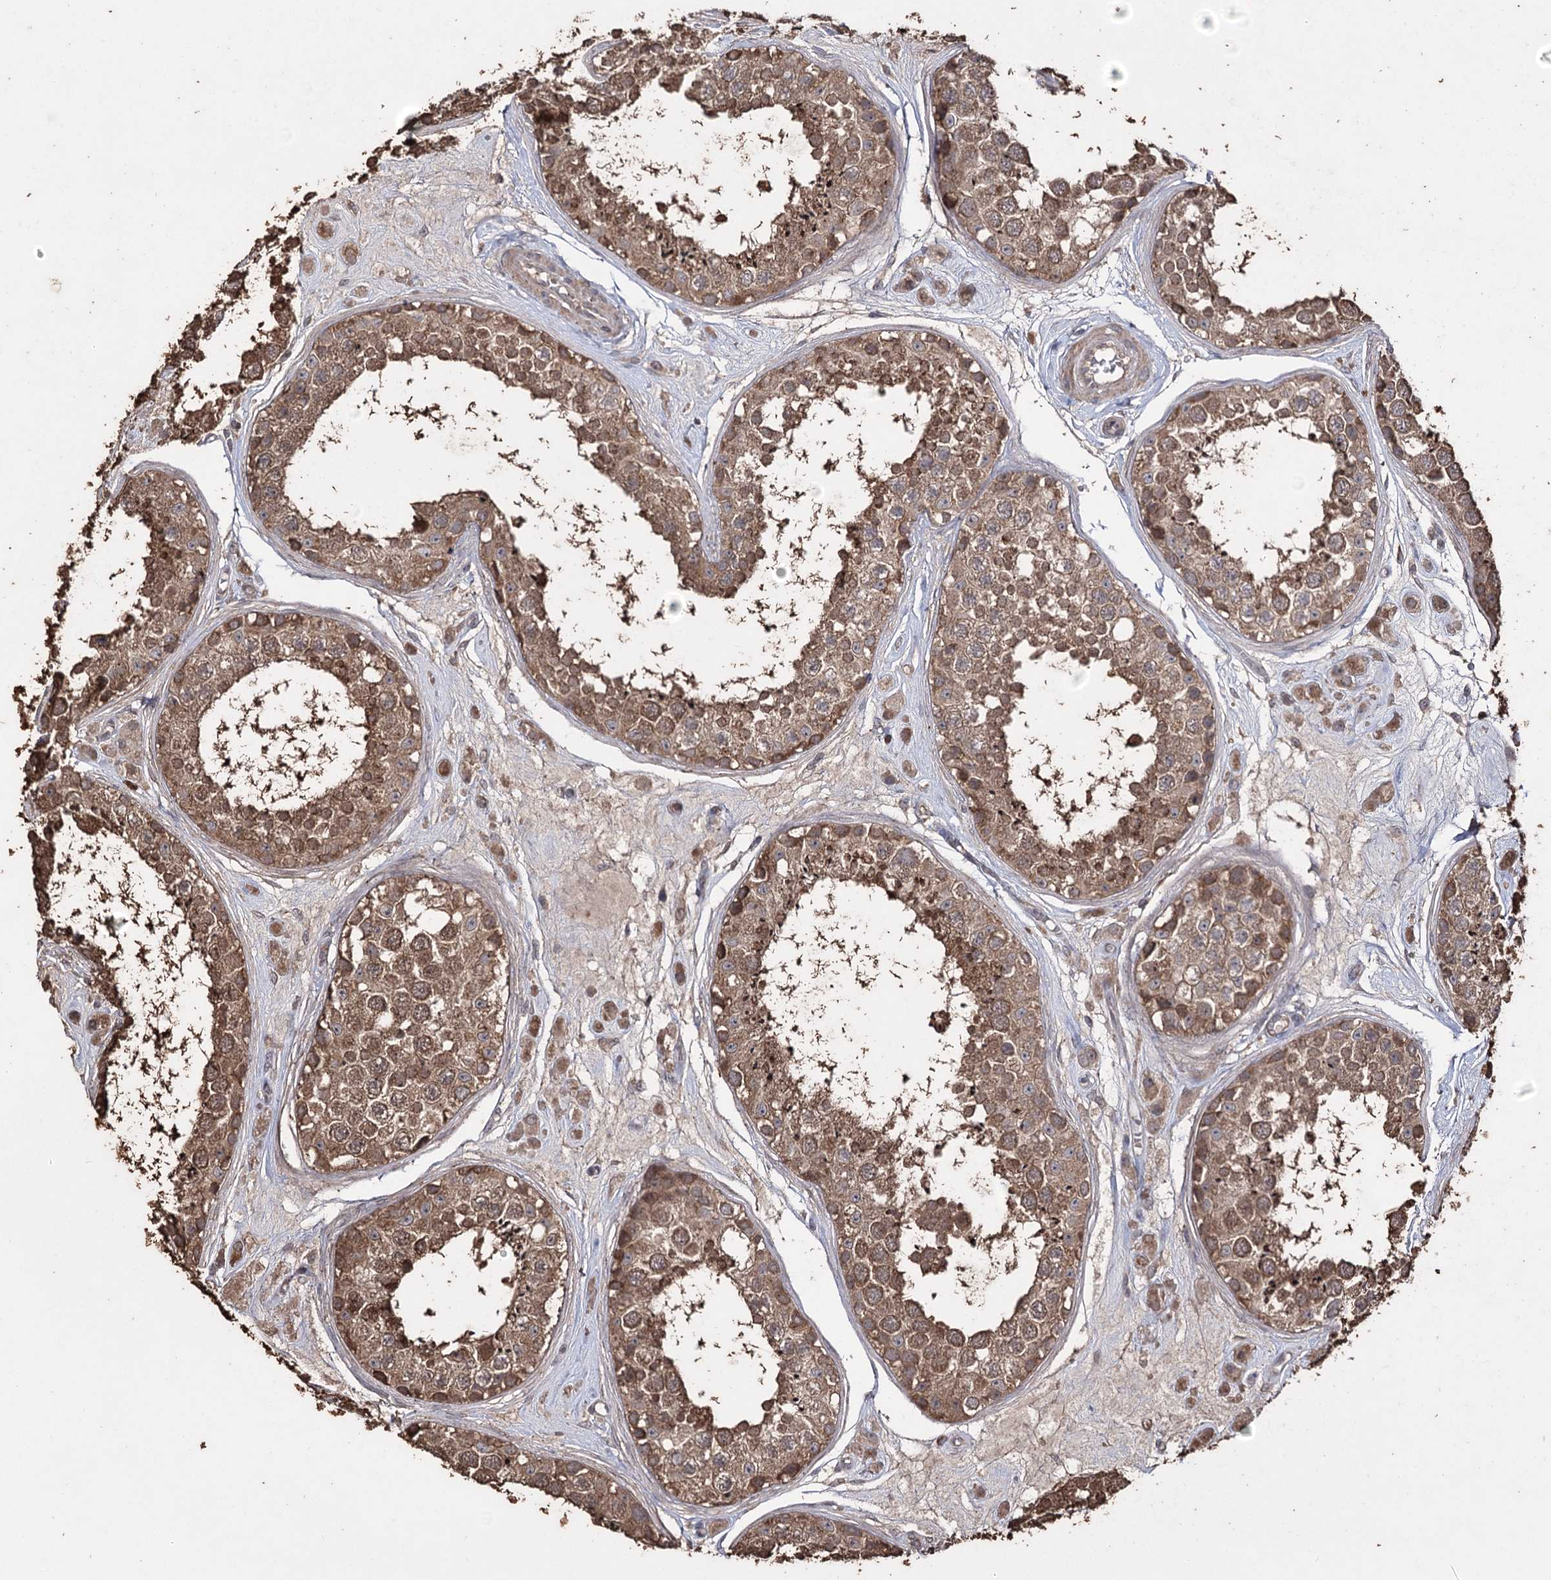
{"staining": {"intensity": "strong", "quantity": ">75%", "location": "cytoplasmic/membranous"}, "tissue": "testis", "cell_type": "Cells in seminiferous ducts", "image_type": "normal", "snomed": [{"axis": "morphology", "description": "Normal tissue, NOS"}, {"axis": "topography", "description": "Testis"}], "caption": "Testis stained with DAB immunohistochemistry reveals high levels of strong cytoplasmic/membranous staining in about >75% of cells in seminiferous ducts.", "gene": "ZNF662", "patient": {"sex": "male", "age": 25}}